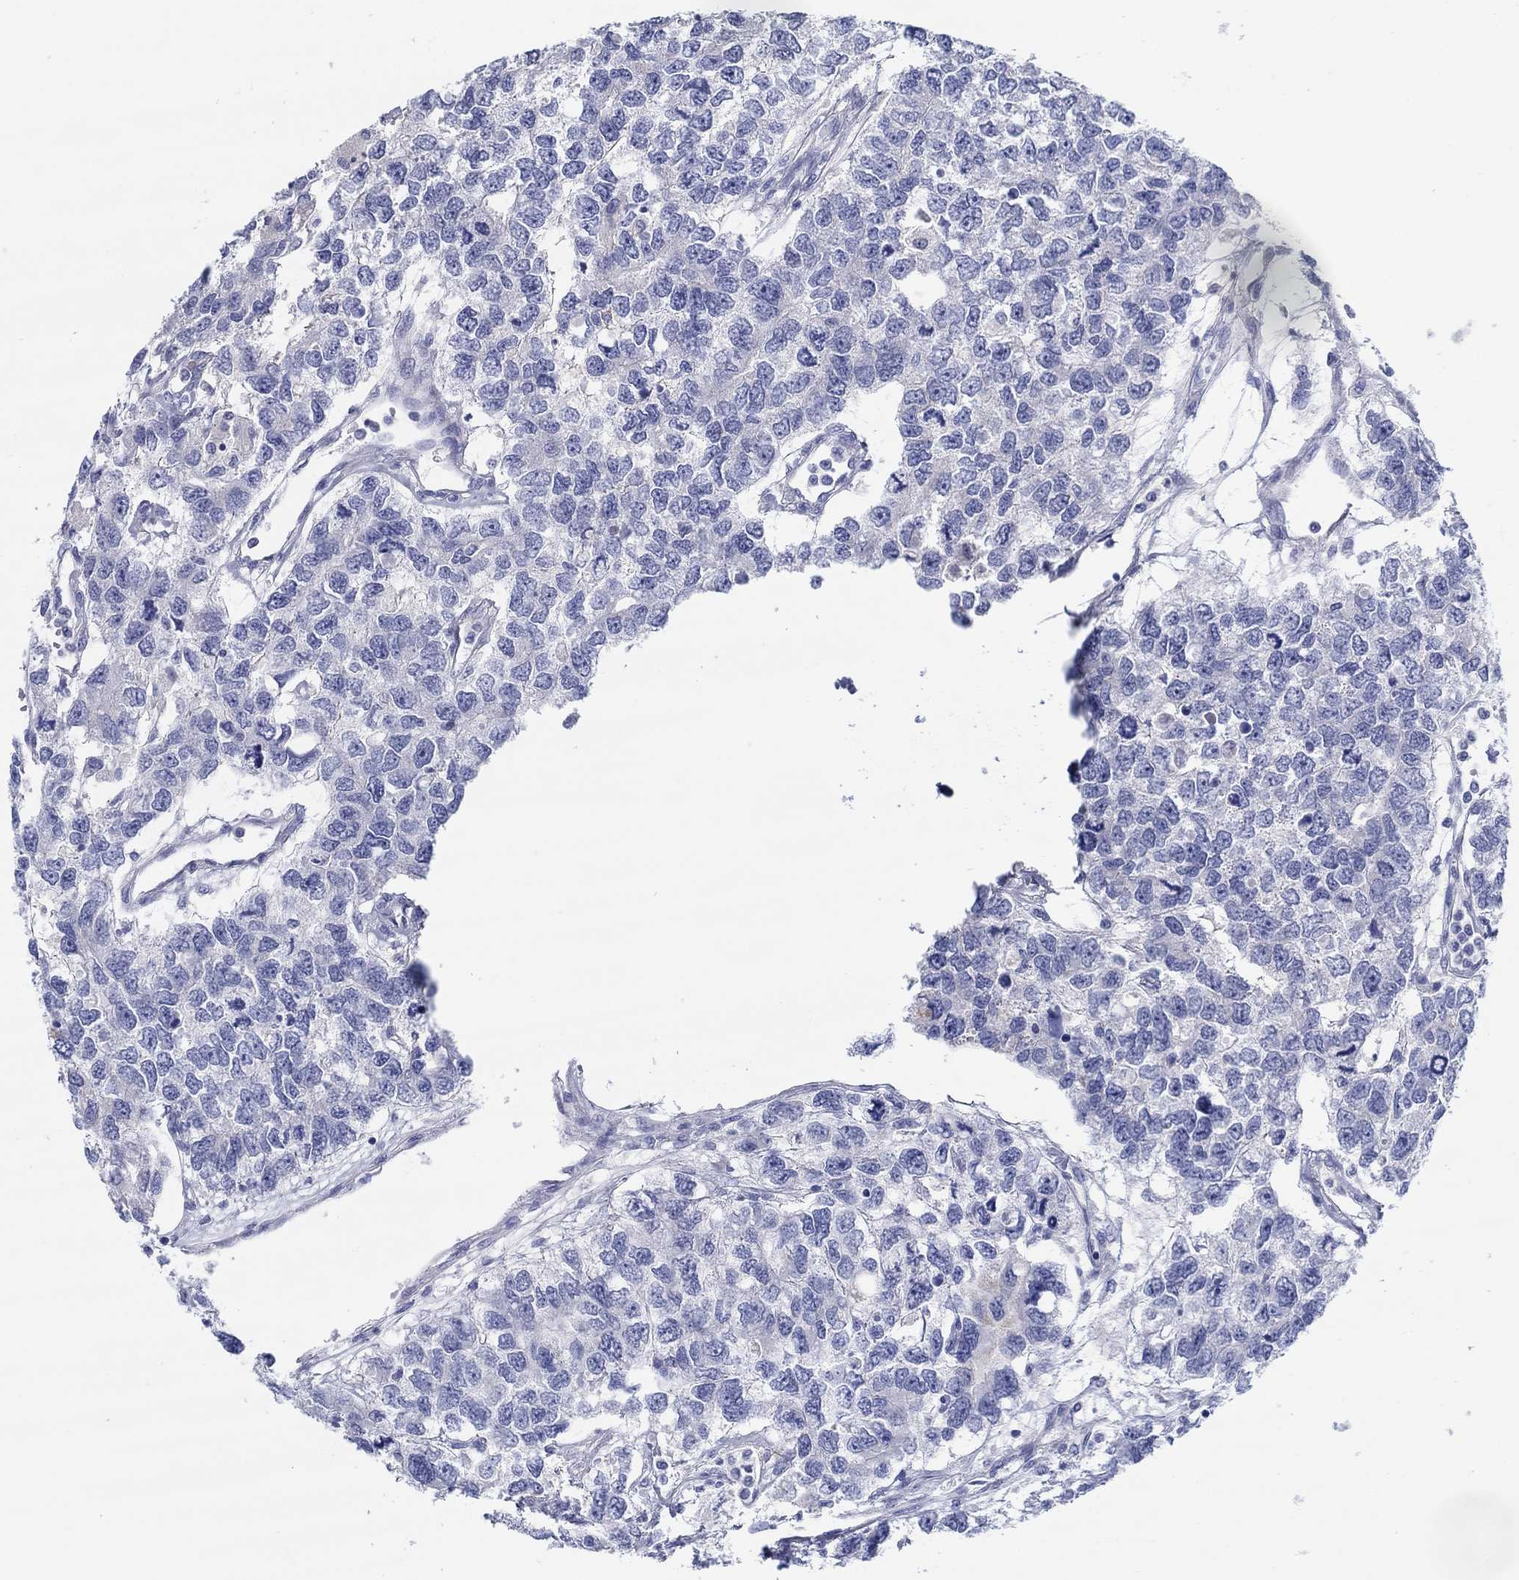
{"staining": {"intensity": "negative", "quantity": "none", "location": "none"}, "tissue": "testis cancer", "cell_type": "Tumor cells", "image_type": "cancer", "snomed": [{"axis": "morphology", "description": "Seminoma, NOS"}, {"axis": "topography", "description": "Testis"}], "caption": "DAB immunohistochemical staining of testis cancer shows no significant staining in tumor cells. Brightfield microscopy of immunohistochemistry stained with DAB (3,3'-diaminobenzidine) (brown) and hematoxylin (blue), captured at high magnification.", "gene": "HAPLN4", "patient": {"sex": "male", "age": 52}}